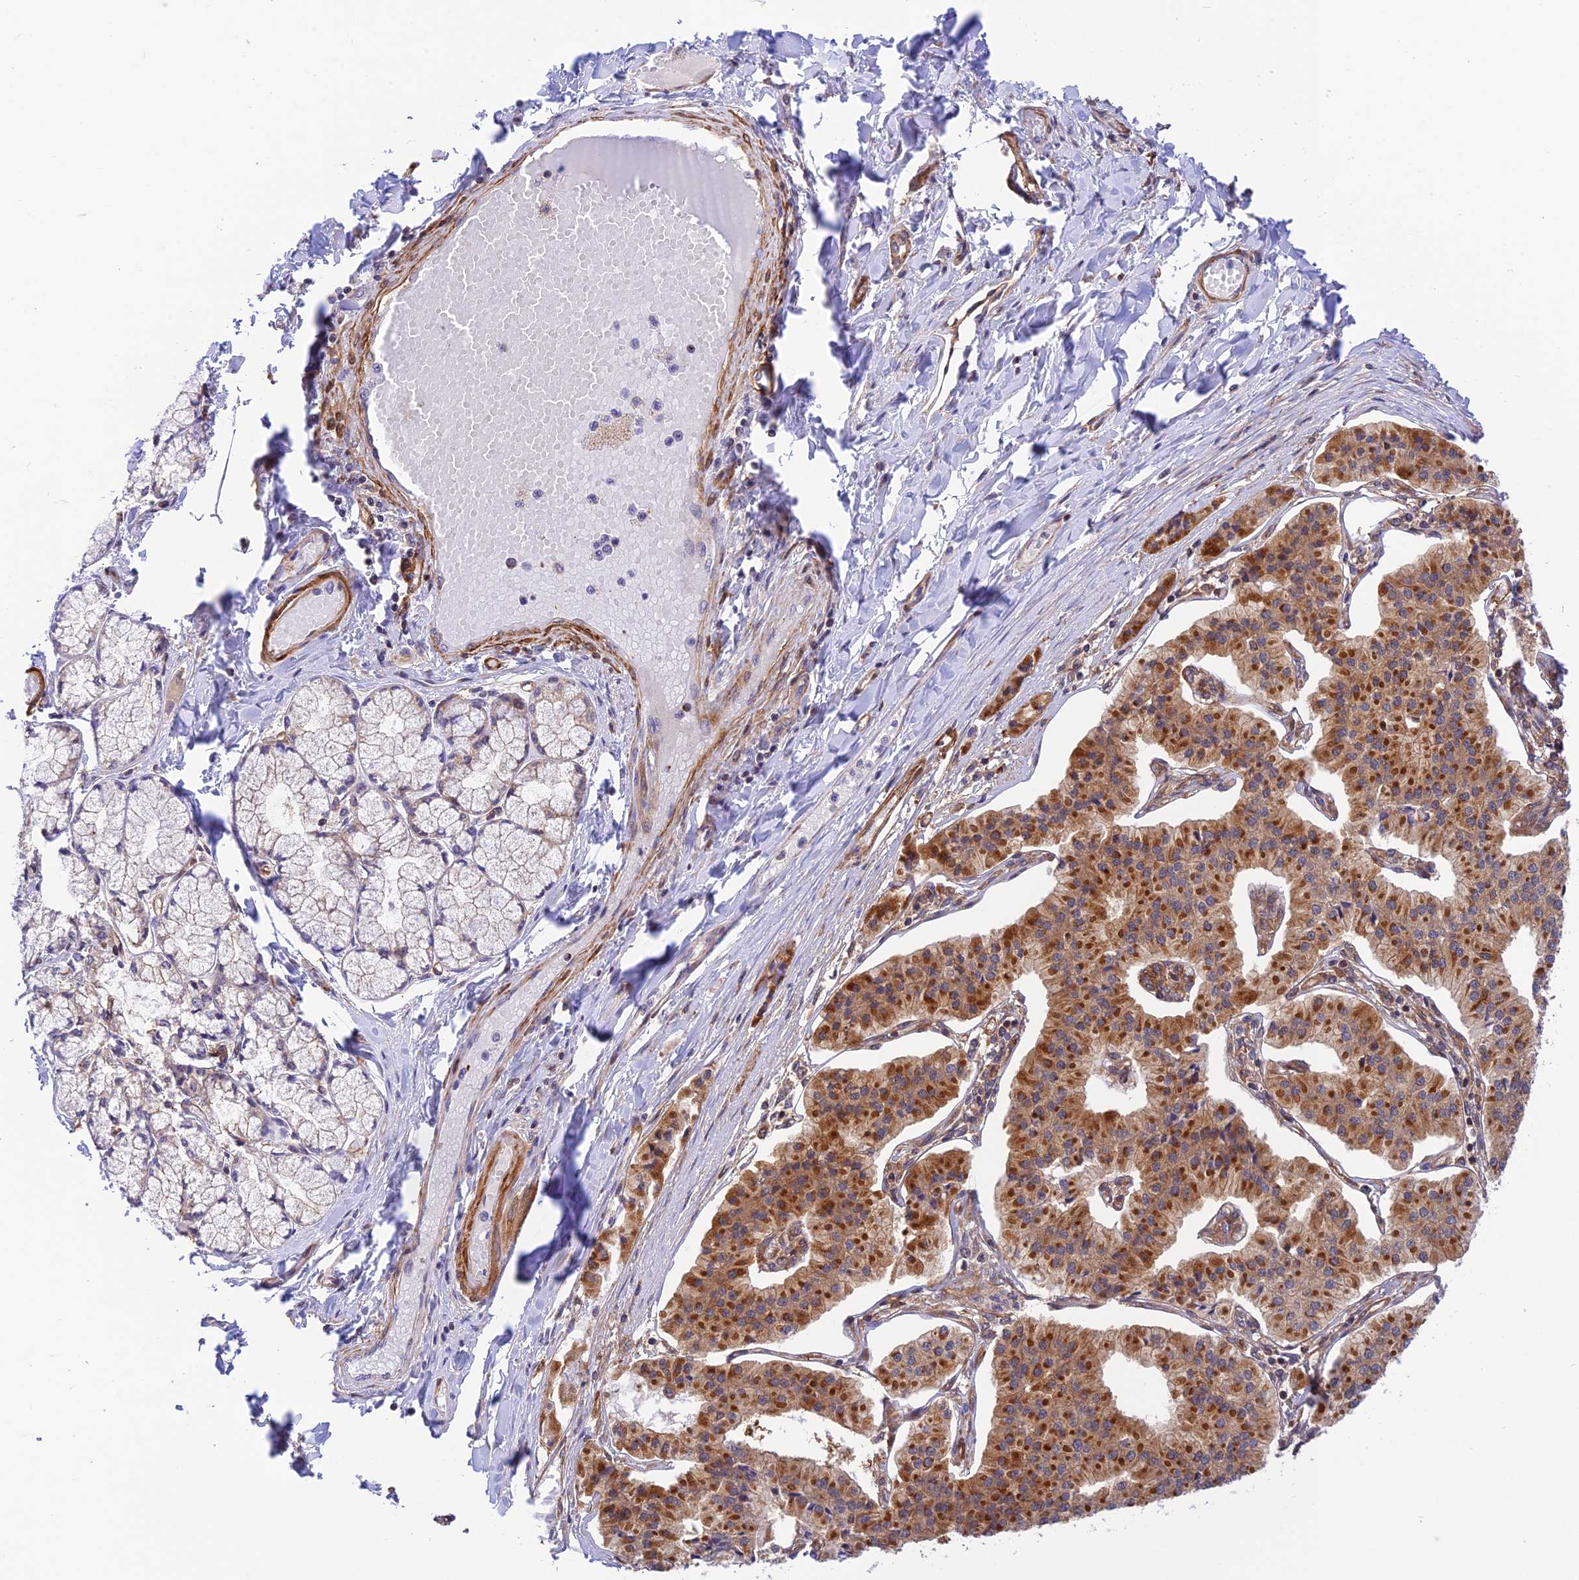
{"staining": {"intensity": "moderate", "quantity": ">75%", "location": "cytoplasmic/membranous"}, "tissue": "pancreatic cancer", "cell_type": "Tumor cells", "image_type": "cancer", "snomed": [{"axis": "morphology", "description": "Adenocarcinoma, NOS"}, {"axis": "topography", "description": "Pancreas"}], "caption": "This is a photomicrograph of immunohistochemistry (IHC) staining of pancreatic cancer (adenocarcinoma), which shows moderate staining in the cytoplasmic/membranous of tumor cells.", "gene": "EVI5L", "patient": {"sex": "female", "age": 50}}